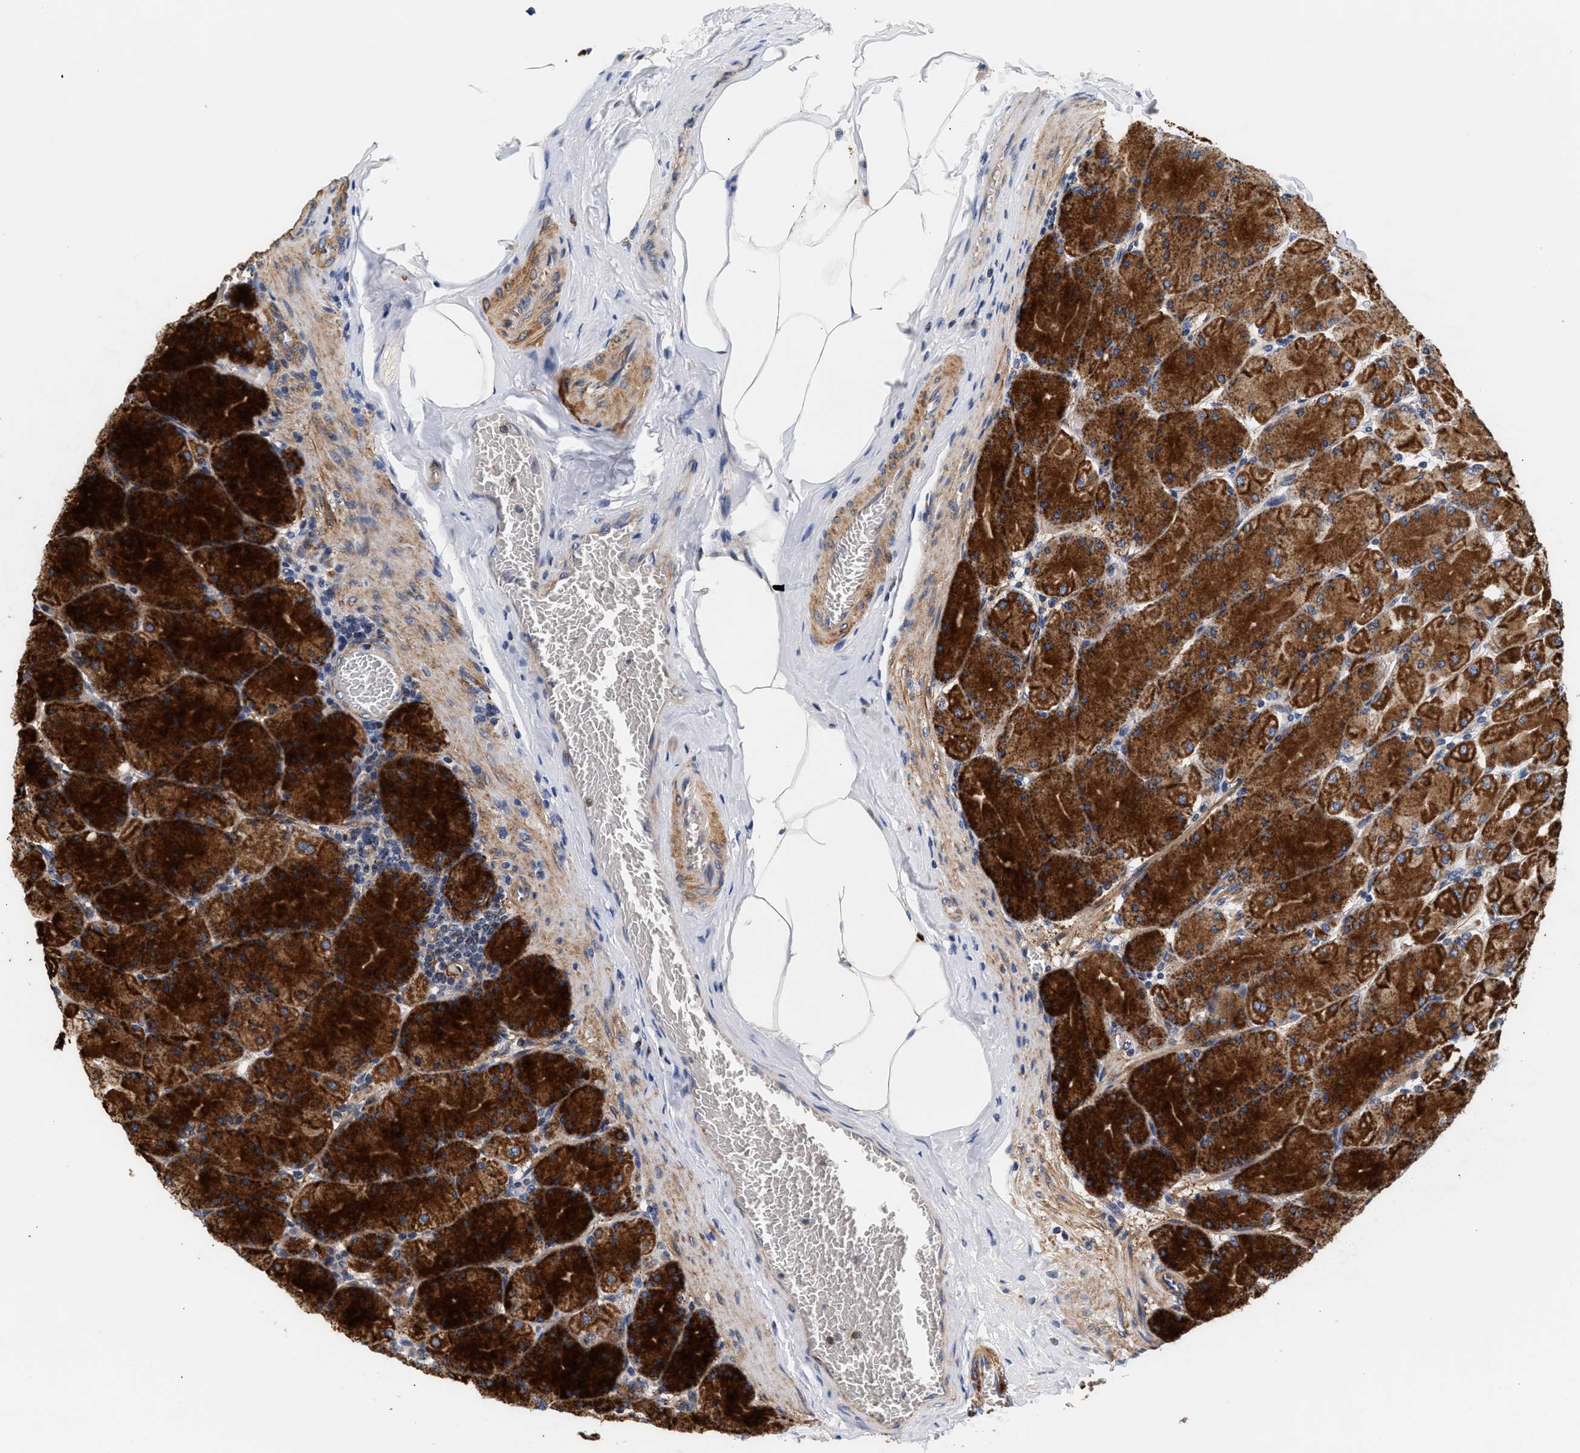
{"staining": {"intensity": "strong", "quantity": ">75%", "location": "cytoplasmic/membranous"}, "tissue": "stomach", "cell_type": "Glandular cells", "image_type": "normal", "snomed": [{"axis": "morphology", "description": "Normal tissue, NOS"}, {"axis": "topography", "description": "Stomach, upper"}], "caption": "Immunohistochemical staining of normal stomach reveals strong cytoplasmic/membranous protein positivity in approximately >75% of glandular cells. The protein is shown in brown color, while the nuclei are stained blue.", "gene": "SGK1", "patient": {"sex": "female", "age": 56}}